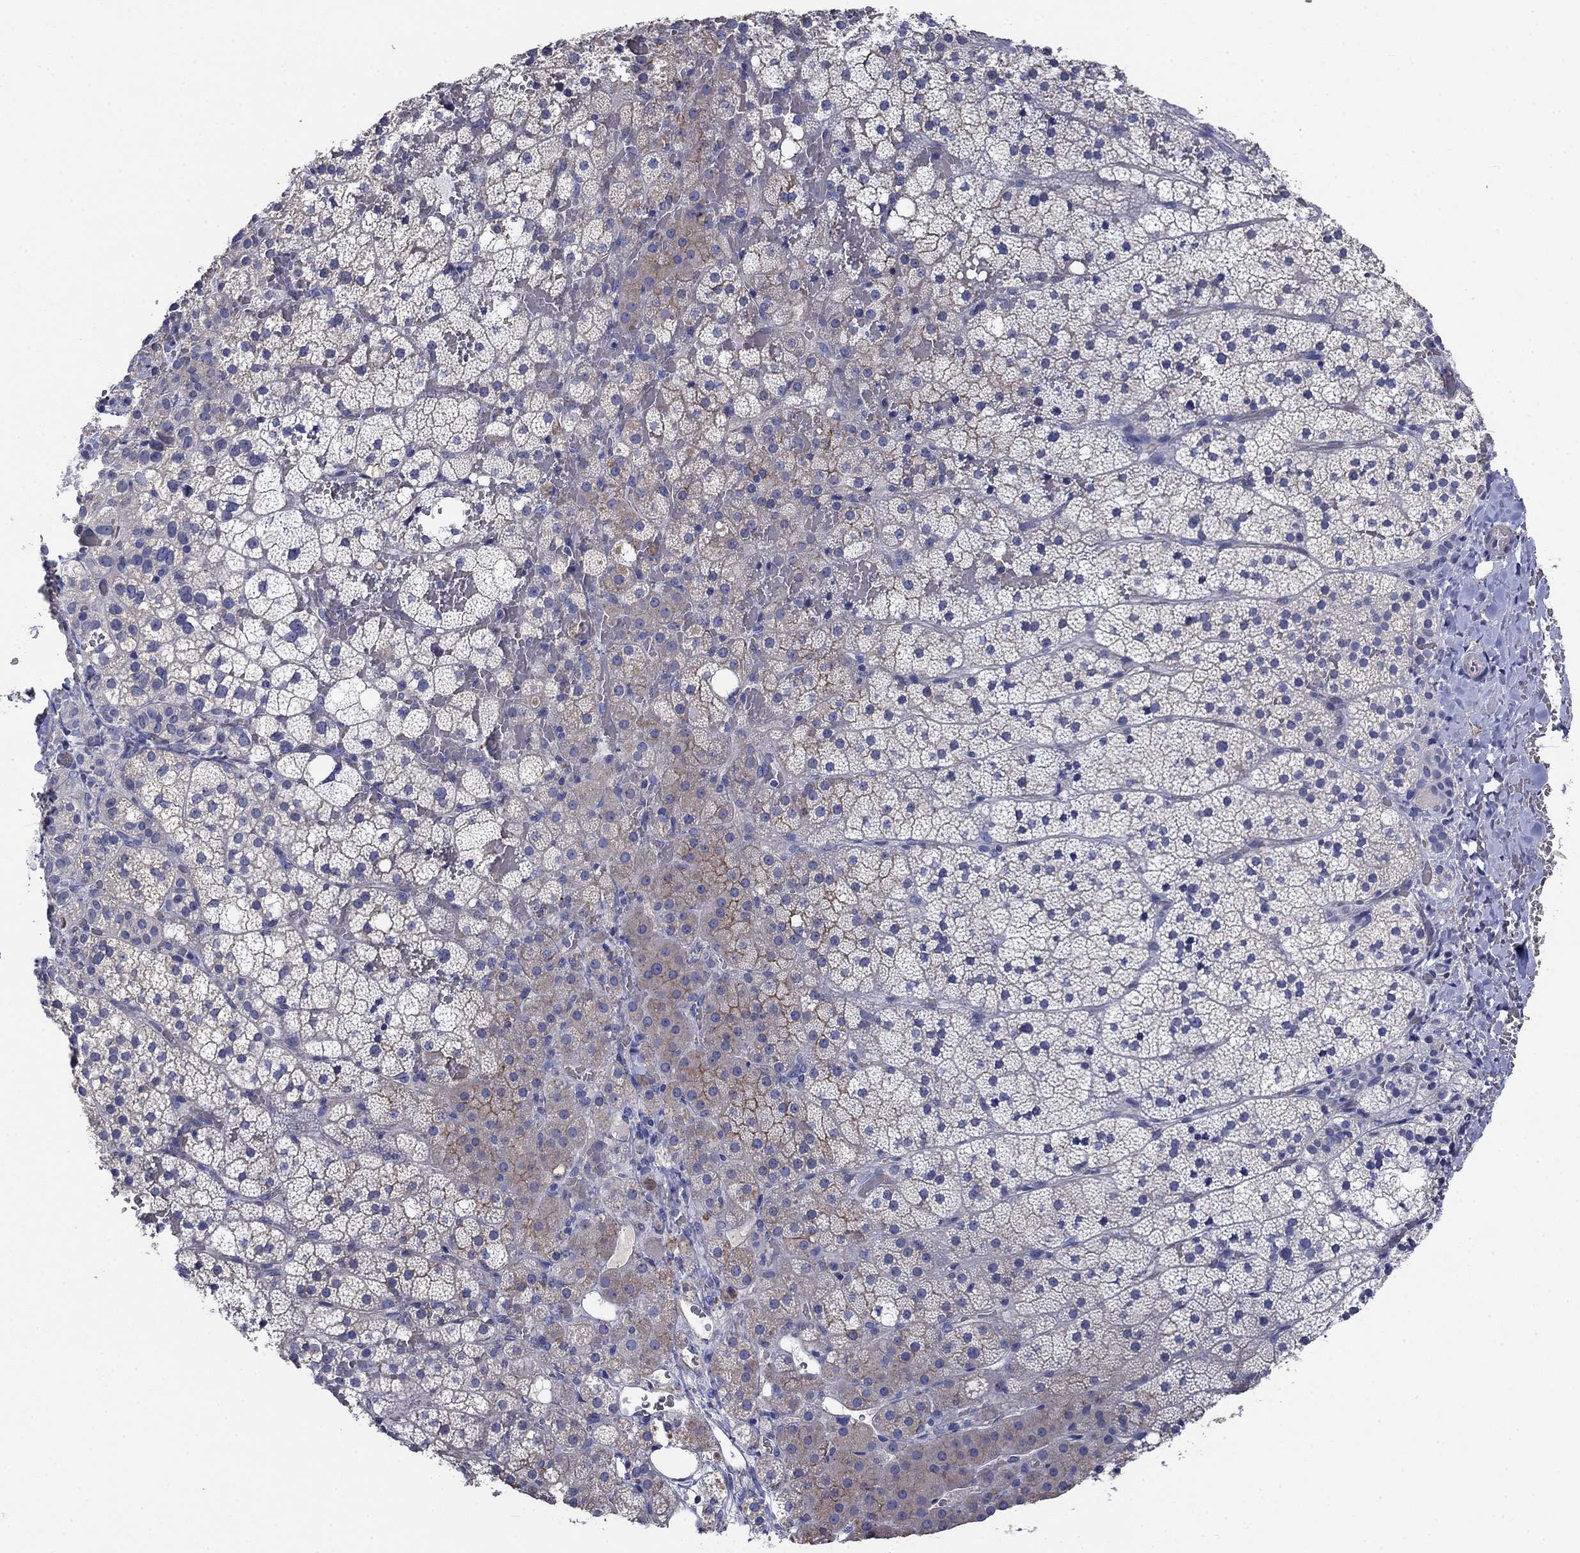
{"staining": {"intensity": "moderate", "quantity": "<25%", "location": "cytoplasmic/membranous"}, "tissue": "adrenal gland", "cell_type": "Glandular cells", "image_type": "normal", "snomed": [{"axis": "morphology", "description": "Normal tissue, NOS"}, {"axis": "topography", "description": "Adrenal gland"}], "caption": "Immunohistochemistry image of unremarkable adrenal gland: human adrenal gland stained using immunohistochemistry displays low levels of moderate protein expression localized specifically in the cytoplasmic/membranous of glandular cells, appearing as a cytoplasmic/membranous brown color.", "gene": "FLNC", "patient": {"sex": "male", "age": 53}}